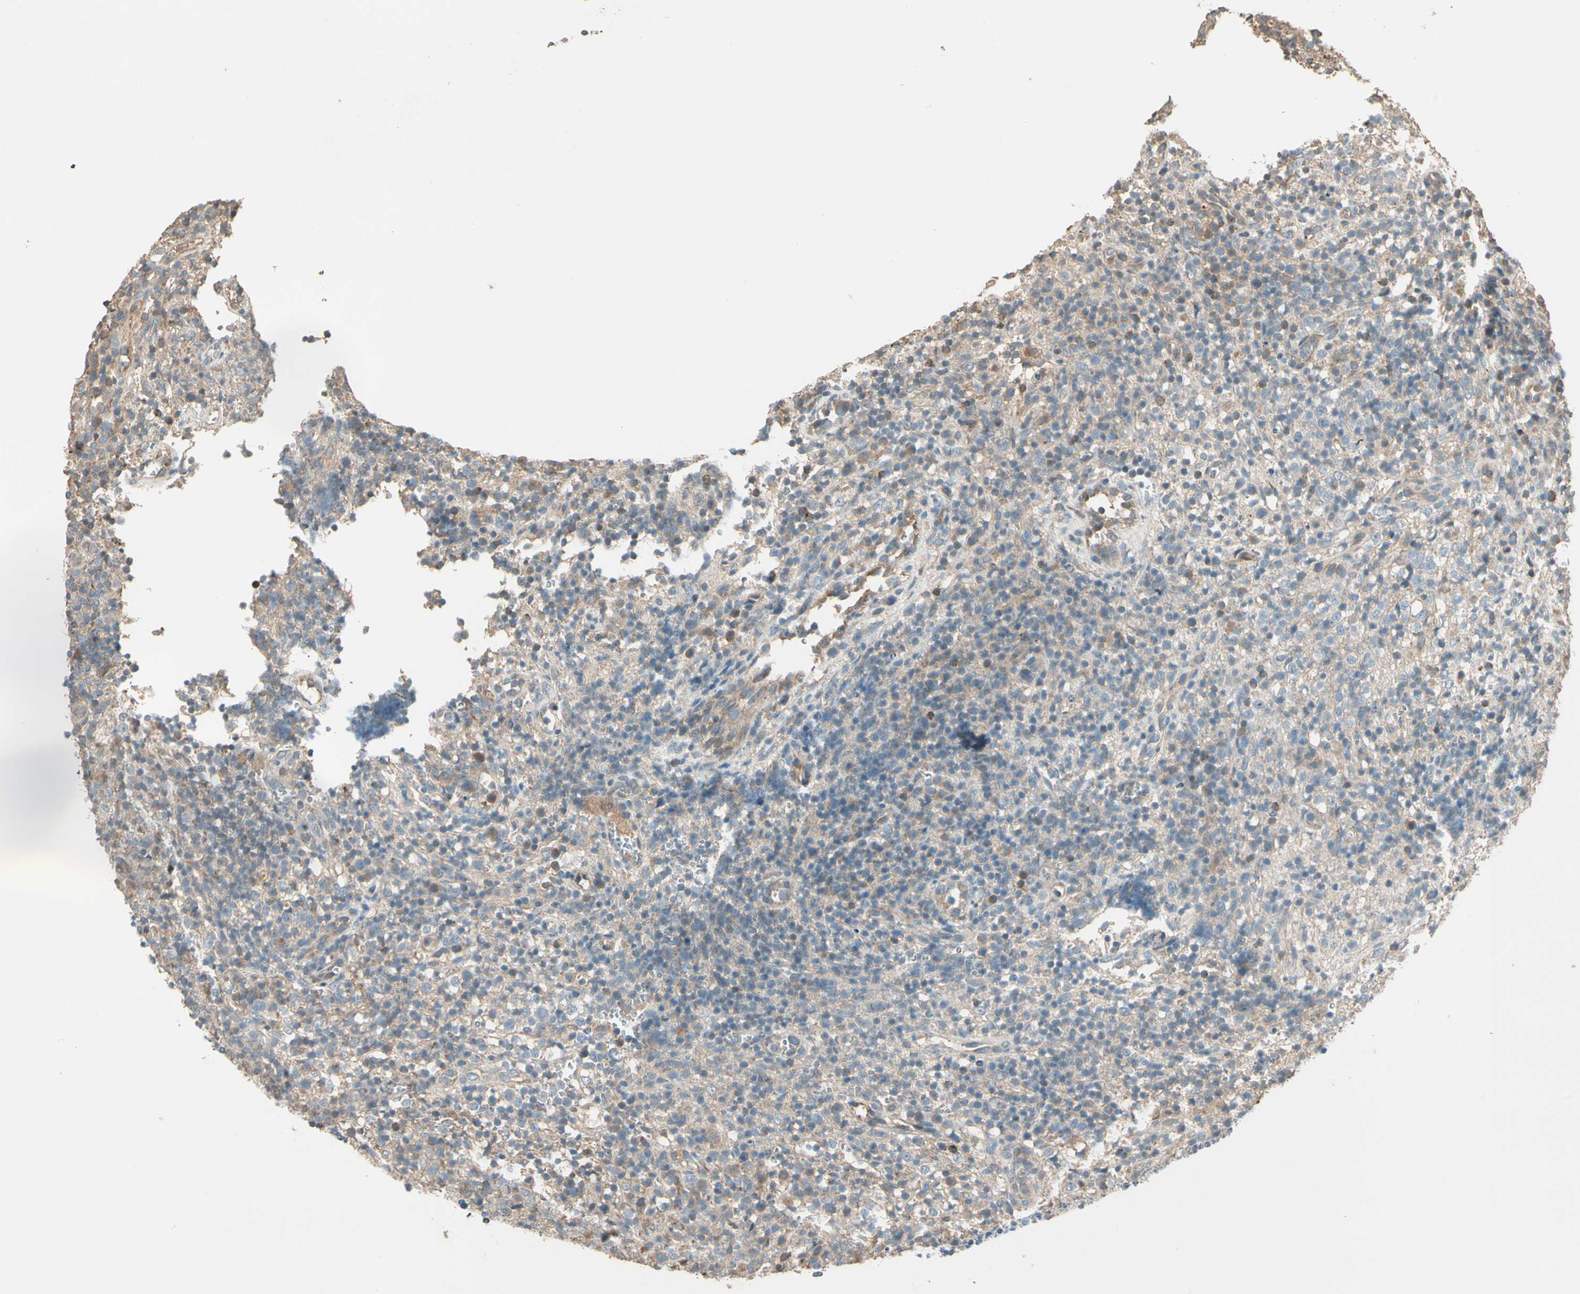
{"staining": {"intensity": "weak", "quantity": ">75%", "location": "cytoplasmic/membranous"}, "tissue": "lymphoma", "cell_type": "Tumor cells", "image_type": "cancer", "snomed": [{"axis": "morphology", "description": "Malignant lymphoma, non-Hodgkin's type, High grade"}, {"axis": "topography", "description": "Lymph node"}], "caption": "Immunohistochemical staining of lymphoma reveals low levels of weak cytoplasmic/membranous protein positivity in approximately >75% of tumor cells. (brown staining indicates protein expression, while blue staining denotes nuclei).", "gene": "TNFRSF21", "patient": {"sex": "female", "age": 76}}